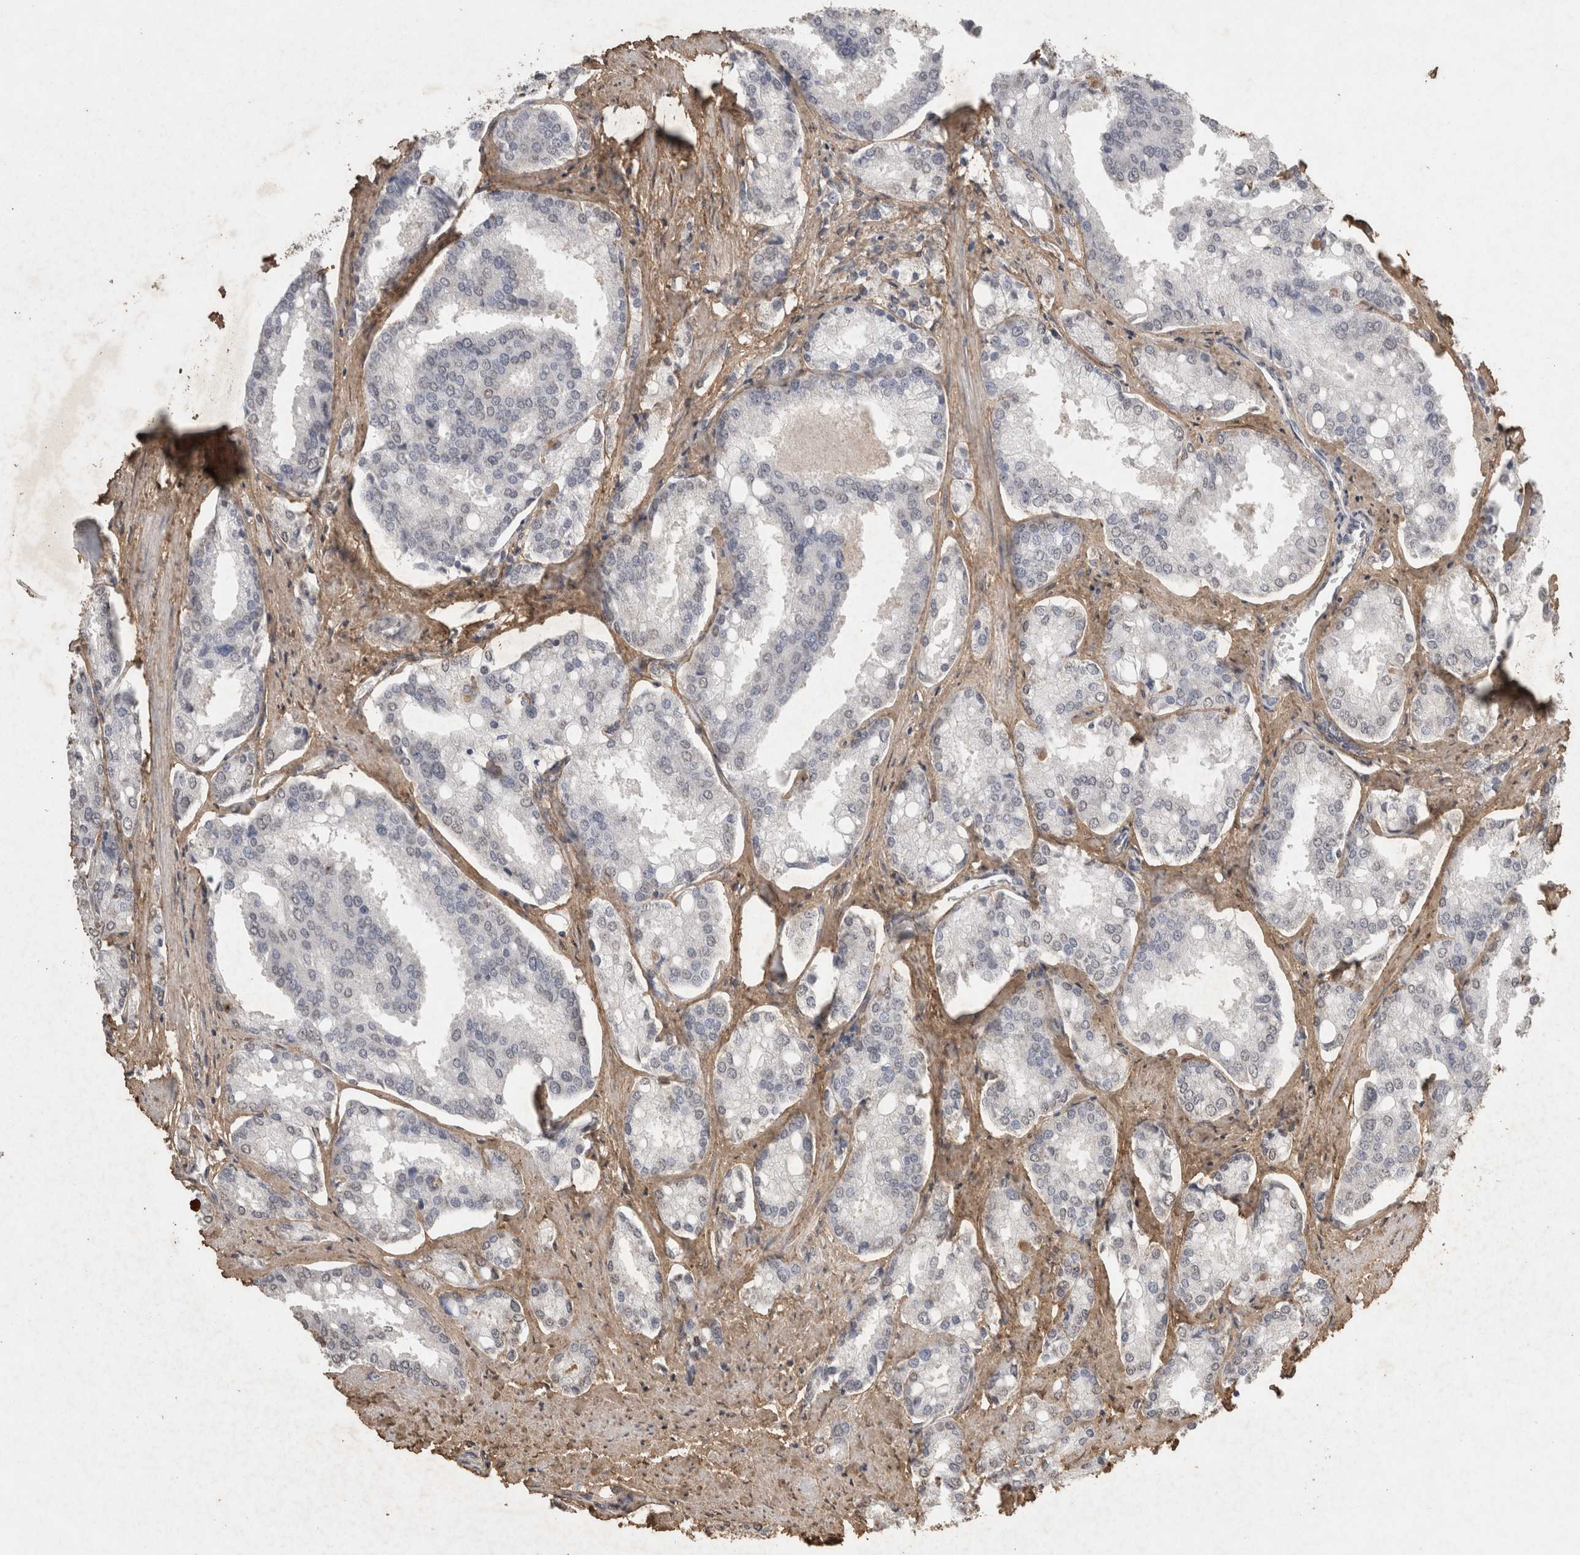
{"staining": {"intensity": "negative", "quantity": "none", "location": "none"}, "tissue": "prostate cancer", "cell_type": "Tumor cells", "image_type": "cancer", "snomed": [{"axis": "morphology", "description": "Adenocarcinoma, High grade"}, {"axis": "topography", "description": "Prostate"}], "caption": "DAB (3,3'-diaminobenzidine) immunohistochemical staining of human prostate high-grade adenocarcinoma demonstrates no significant staining in tumor cells.", "gene": "C1QTNF5", "patient": {"sex": "male", "age": 50}}